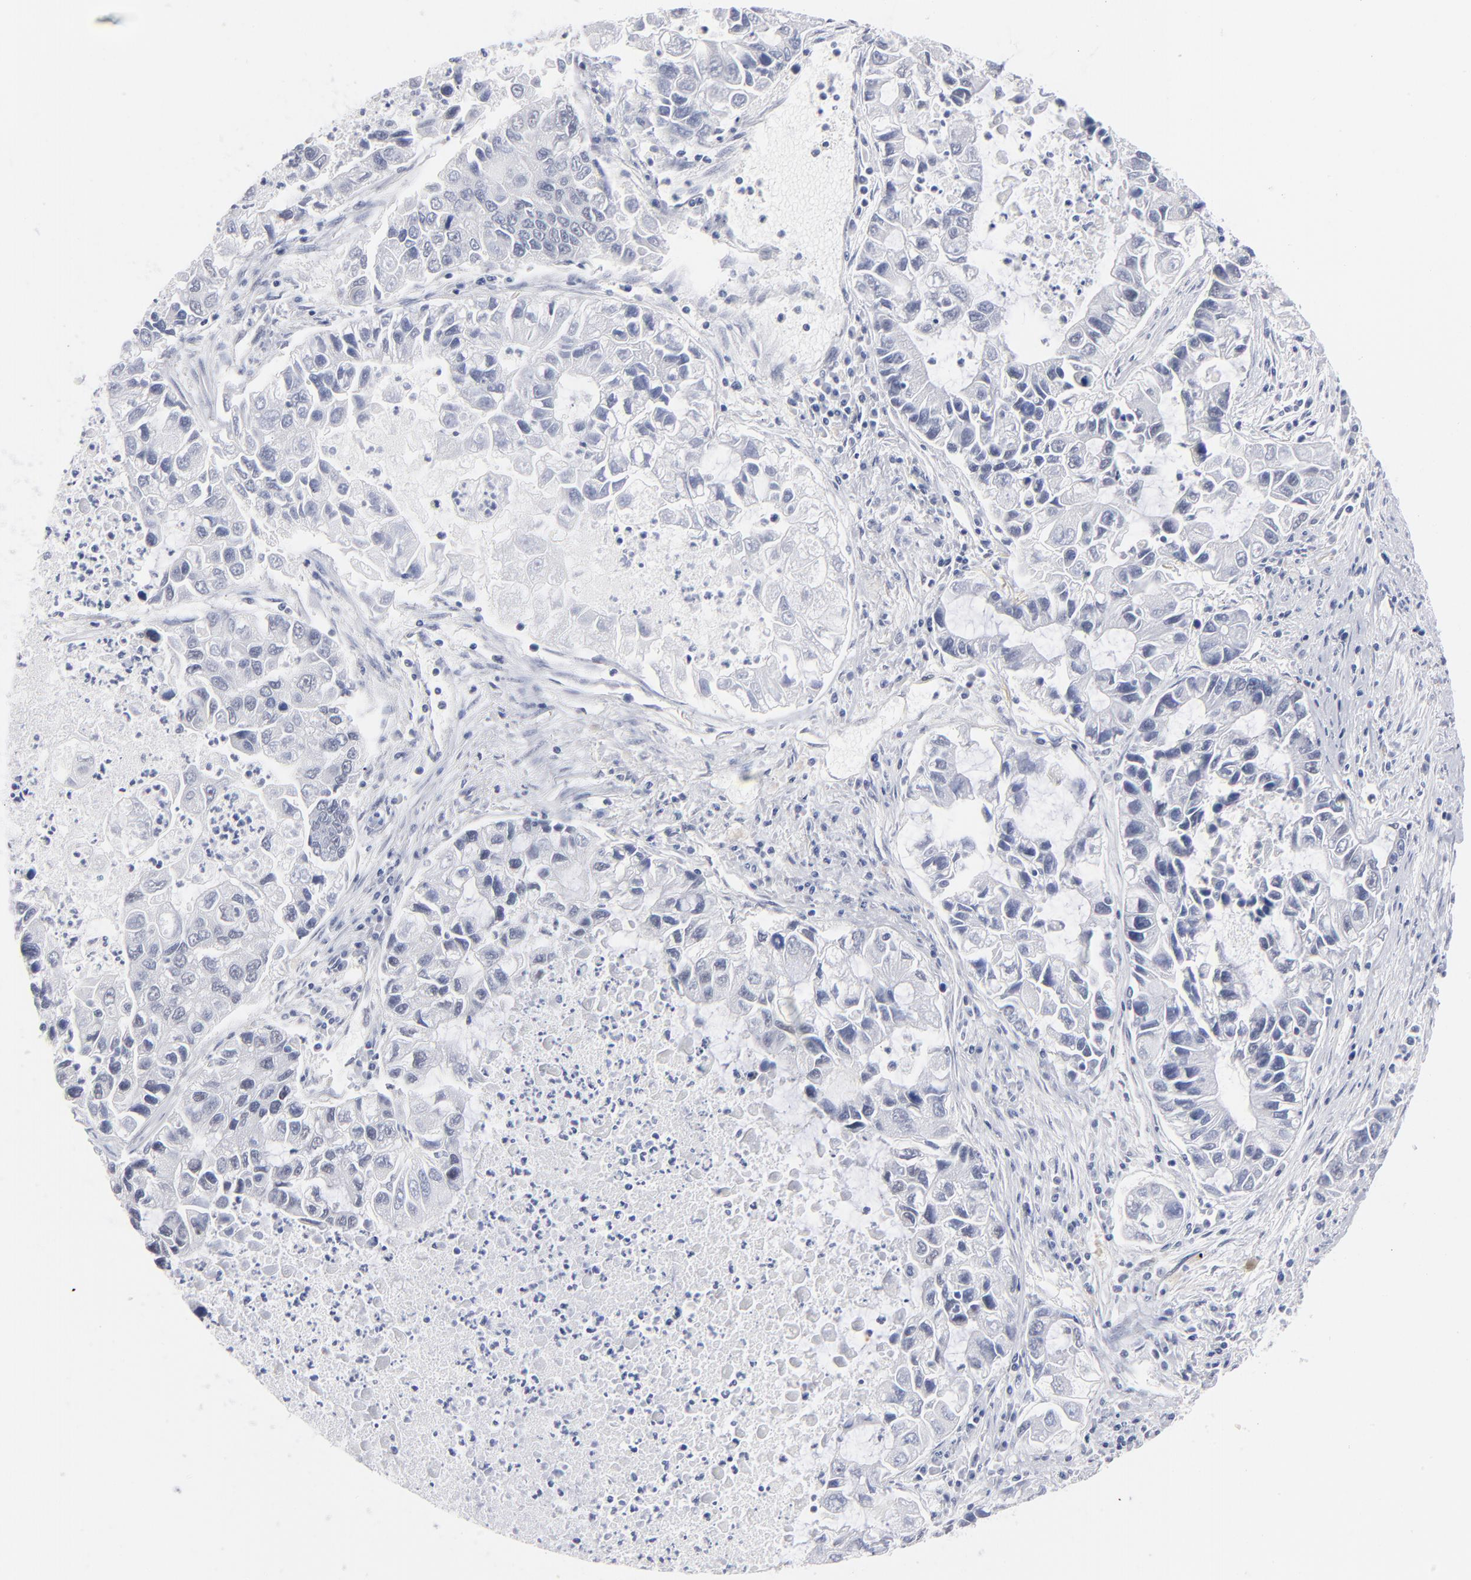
{"staining": {"intensity": "negative", "quantity": "none", "location": "none"}, "tissue": "lung cancer", "cell_type": "Tumor cells", "image_type": "cancer", "snomed": [{"axis": "morphology", "description": "Adenocarcinoma, NOS"}, {"axis": "topography", "description": "Lung"}], "caption": "There is no significant staining in tumor cells of adenocarcinoma (lung).", "gene": "KHNYN", "patient": {"sex": "female", "age": 51}}